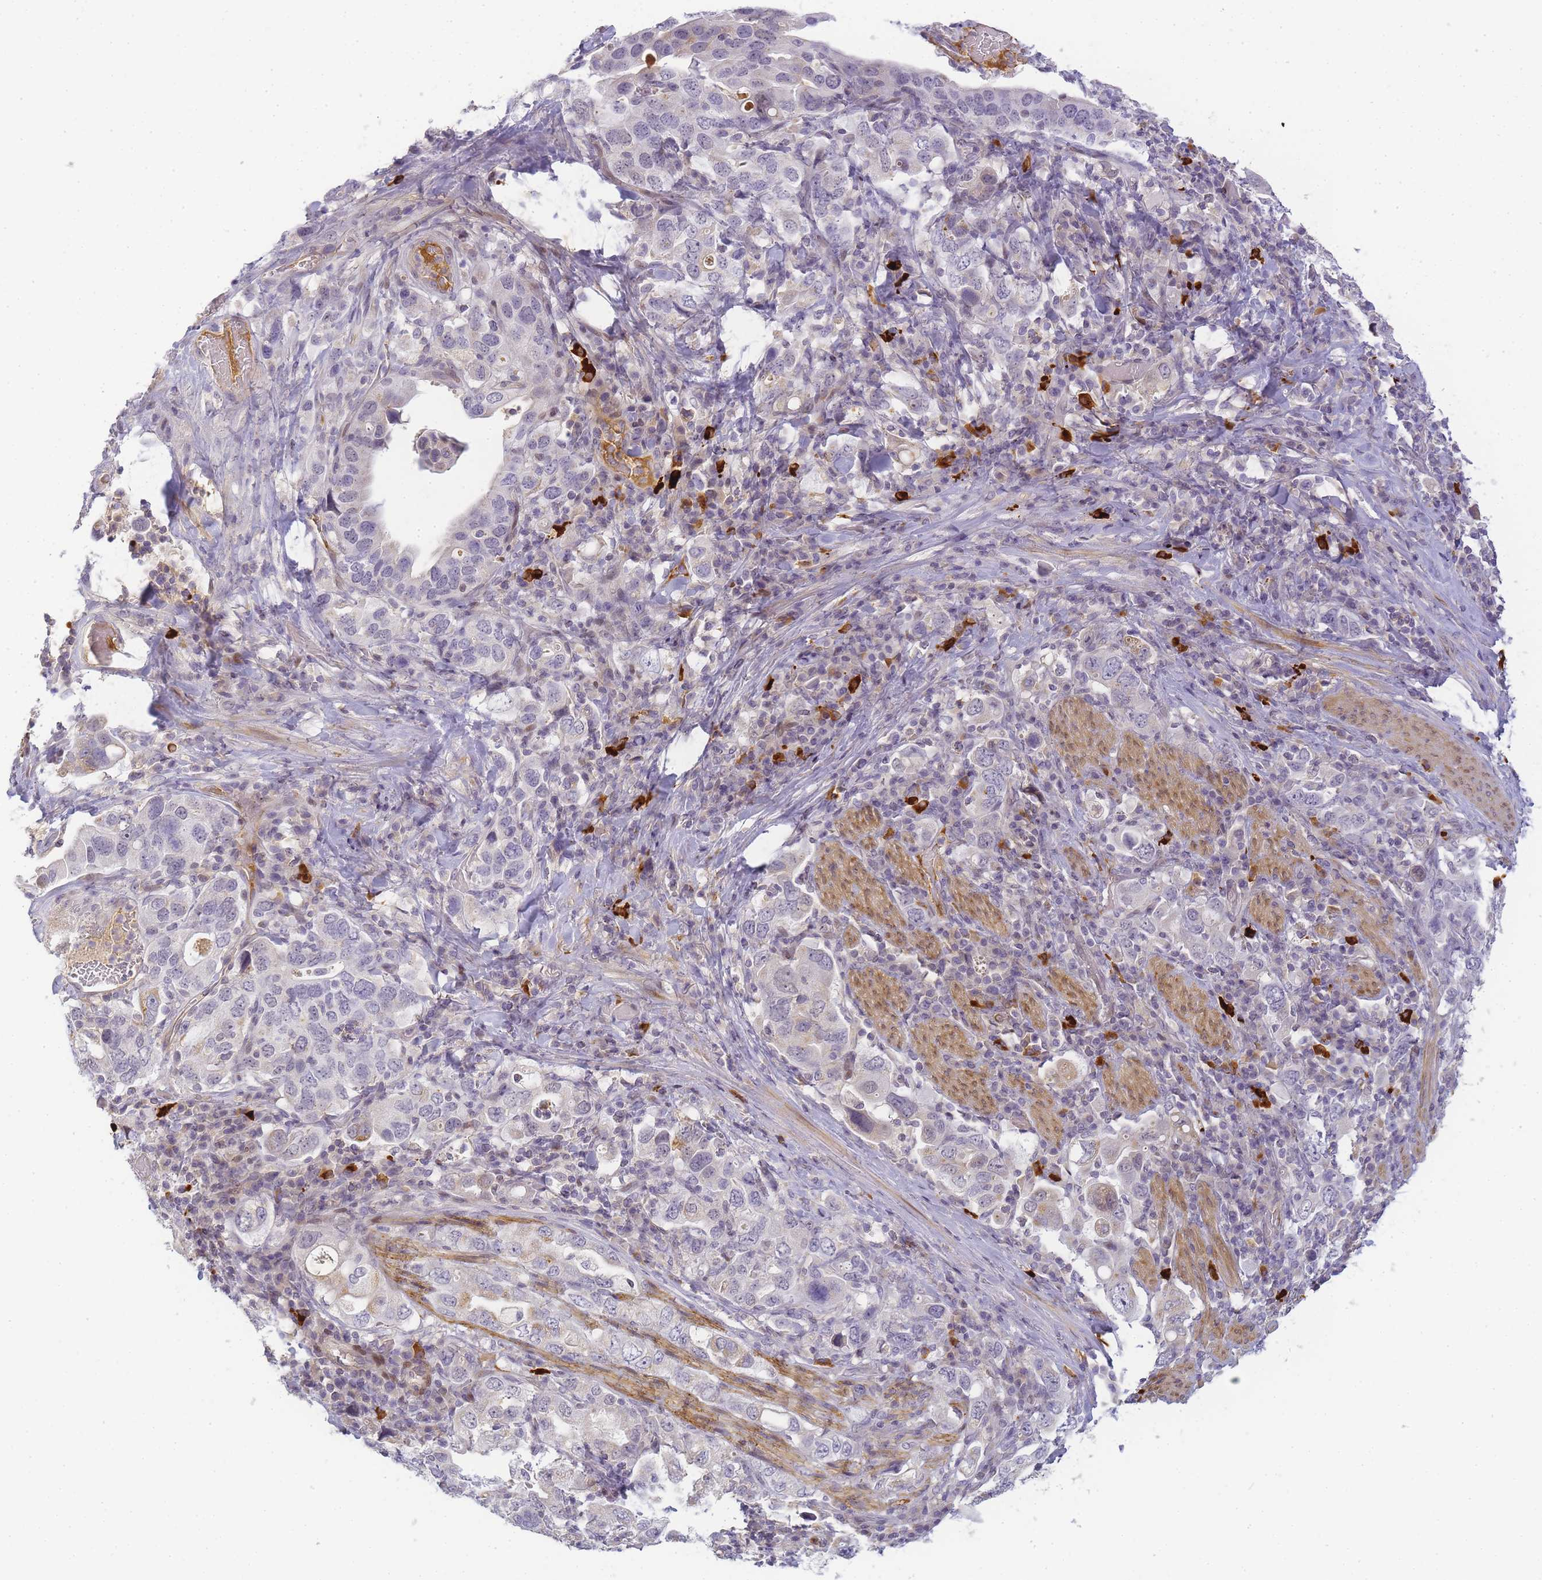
{"staining": {"intensity": "negative", "quantity": "none", "location": "none"}, "tissue": "stomach cancer", "cell_type": "Tumor cells", "image_type": "cancer", "snomed": [{"axis": "morphology", "description": "Adenocarcinoma, NOS"}, {"axis": "topography", "description": "Stomach, upper"}], "caption": "Stomach cancer (adenocarcinoma) was stained to show a protein in brown. There is no significant positivity in tumor cells.", "gene": "RRAD", "patient": {"sex": "male", "age": 62}}